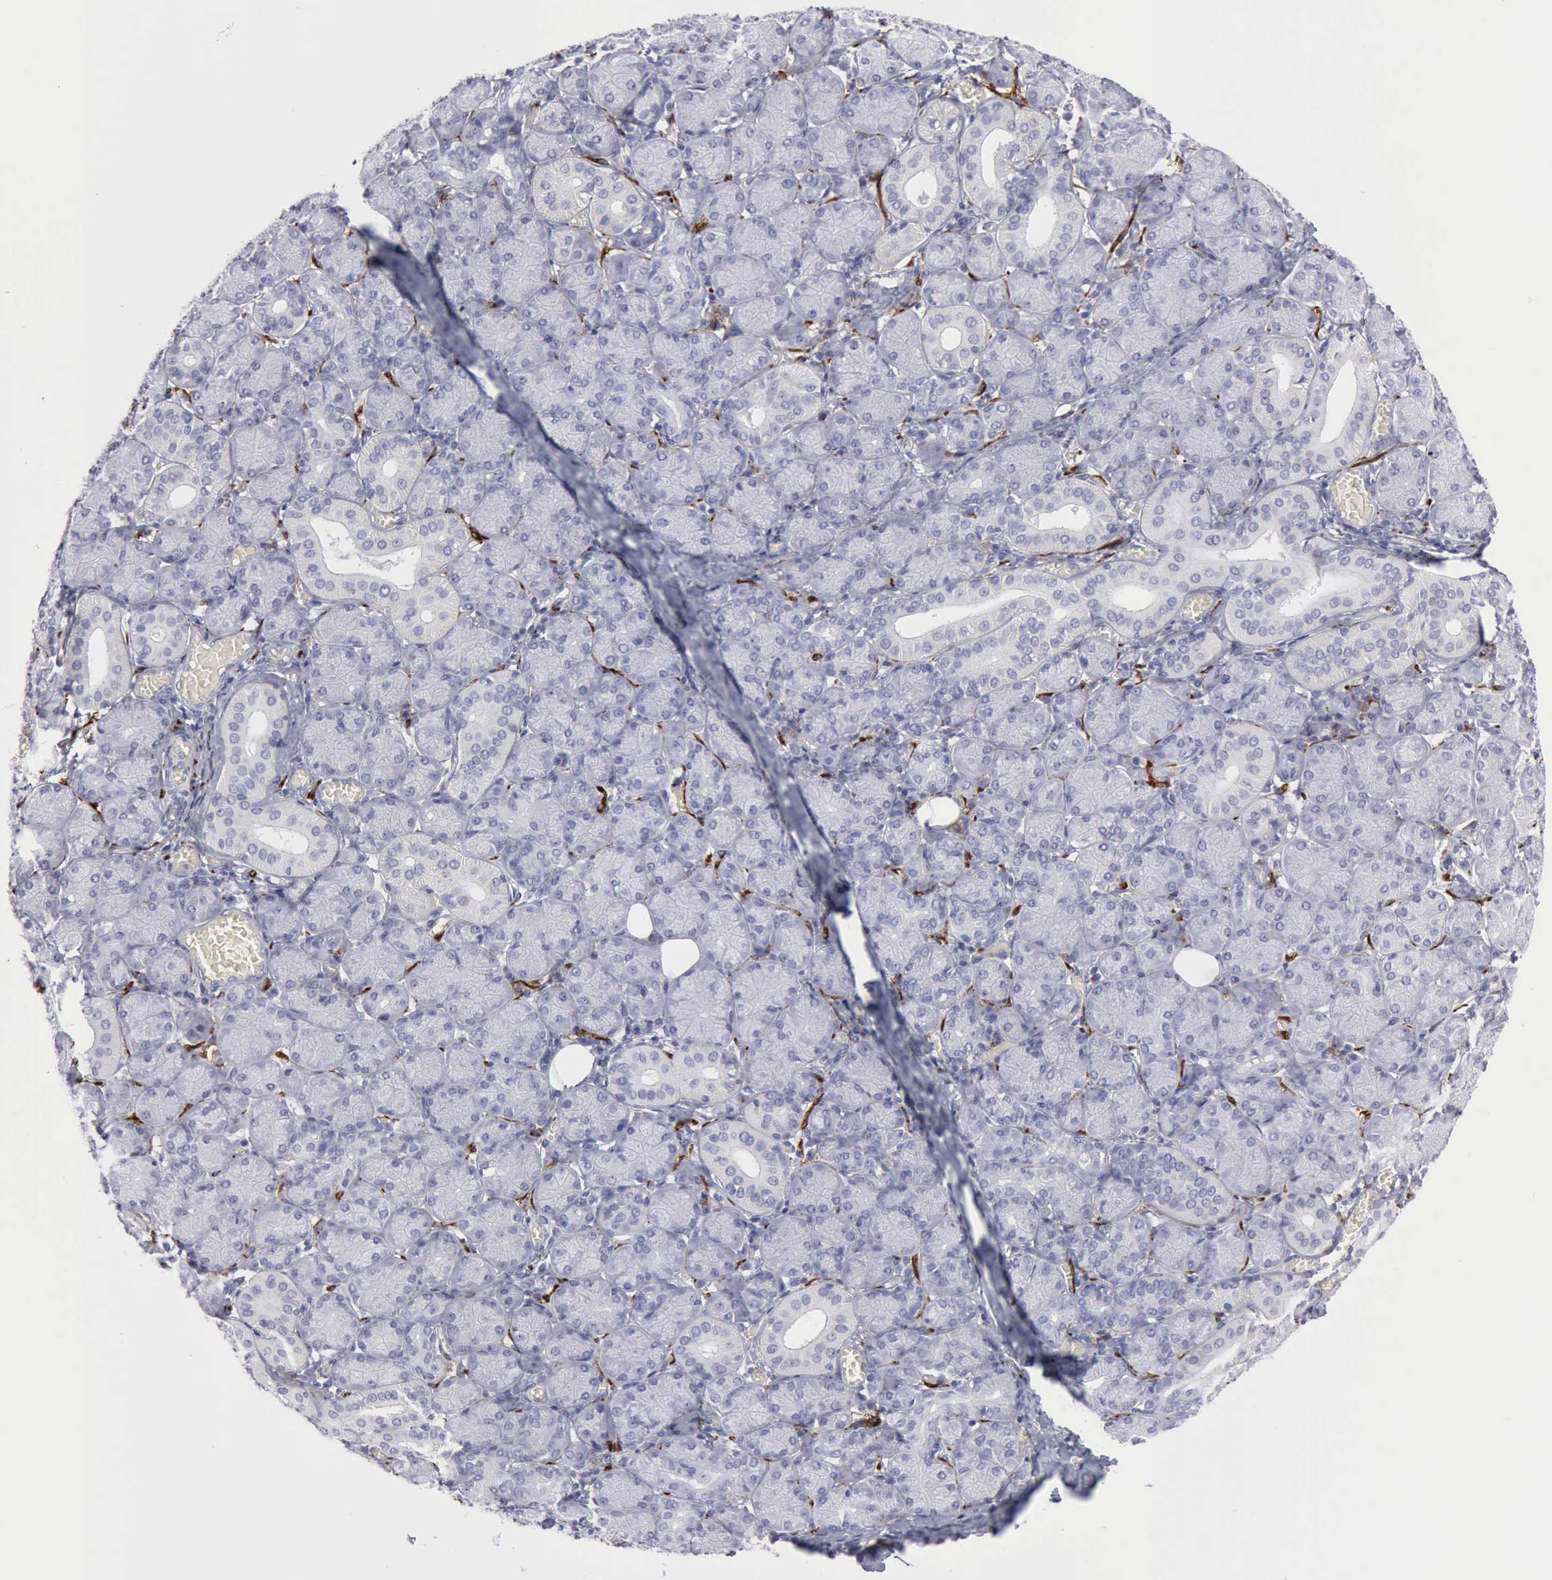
{"staining": {"intensity": "negative", "quantity": "none", "location": "none"}, "tissue": "salivary gland", "cell_type": "Glandular cells", "image_type": "normal", "snomed": [{"axis": "morphology", "description": "Normal tissue, NOS"}, {"axis": "topography", "description": "Salivary gland"}], "caption": "IHC photomicrograph of benign salivary gland: salivary gland stained with DAB exhibits no significant protein expression in glandular cells. (DAB immunohistochemistry (IHC) visualized using brightfield microscopy, high magnification).", "gene": "NCAM1", "patient": {"sex": "female", "age": 24}}